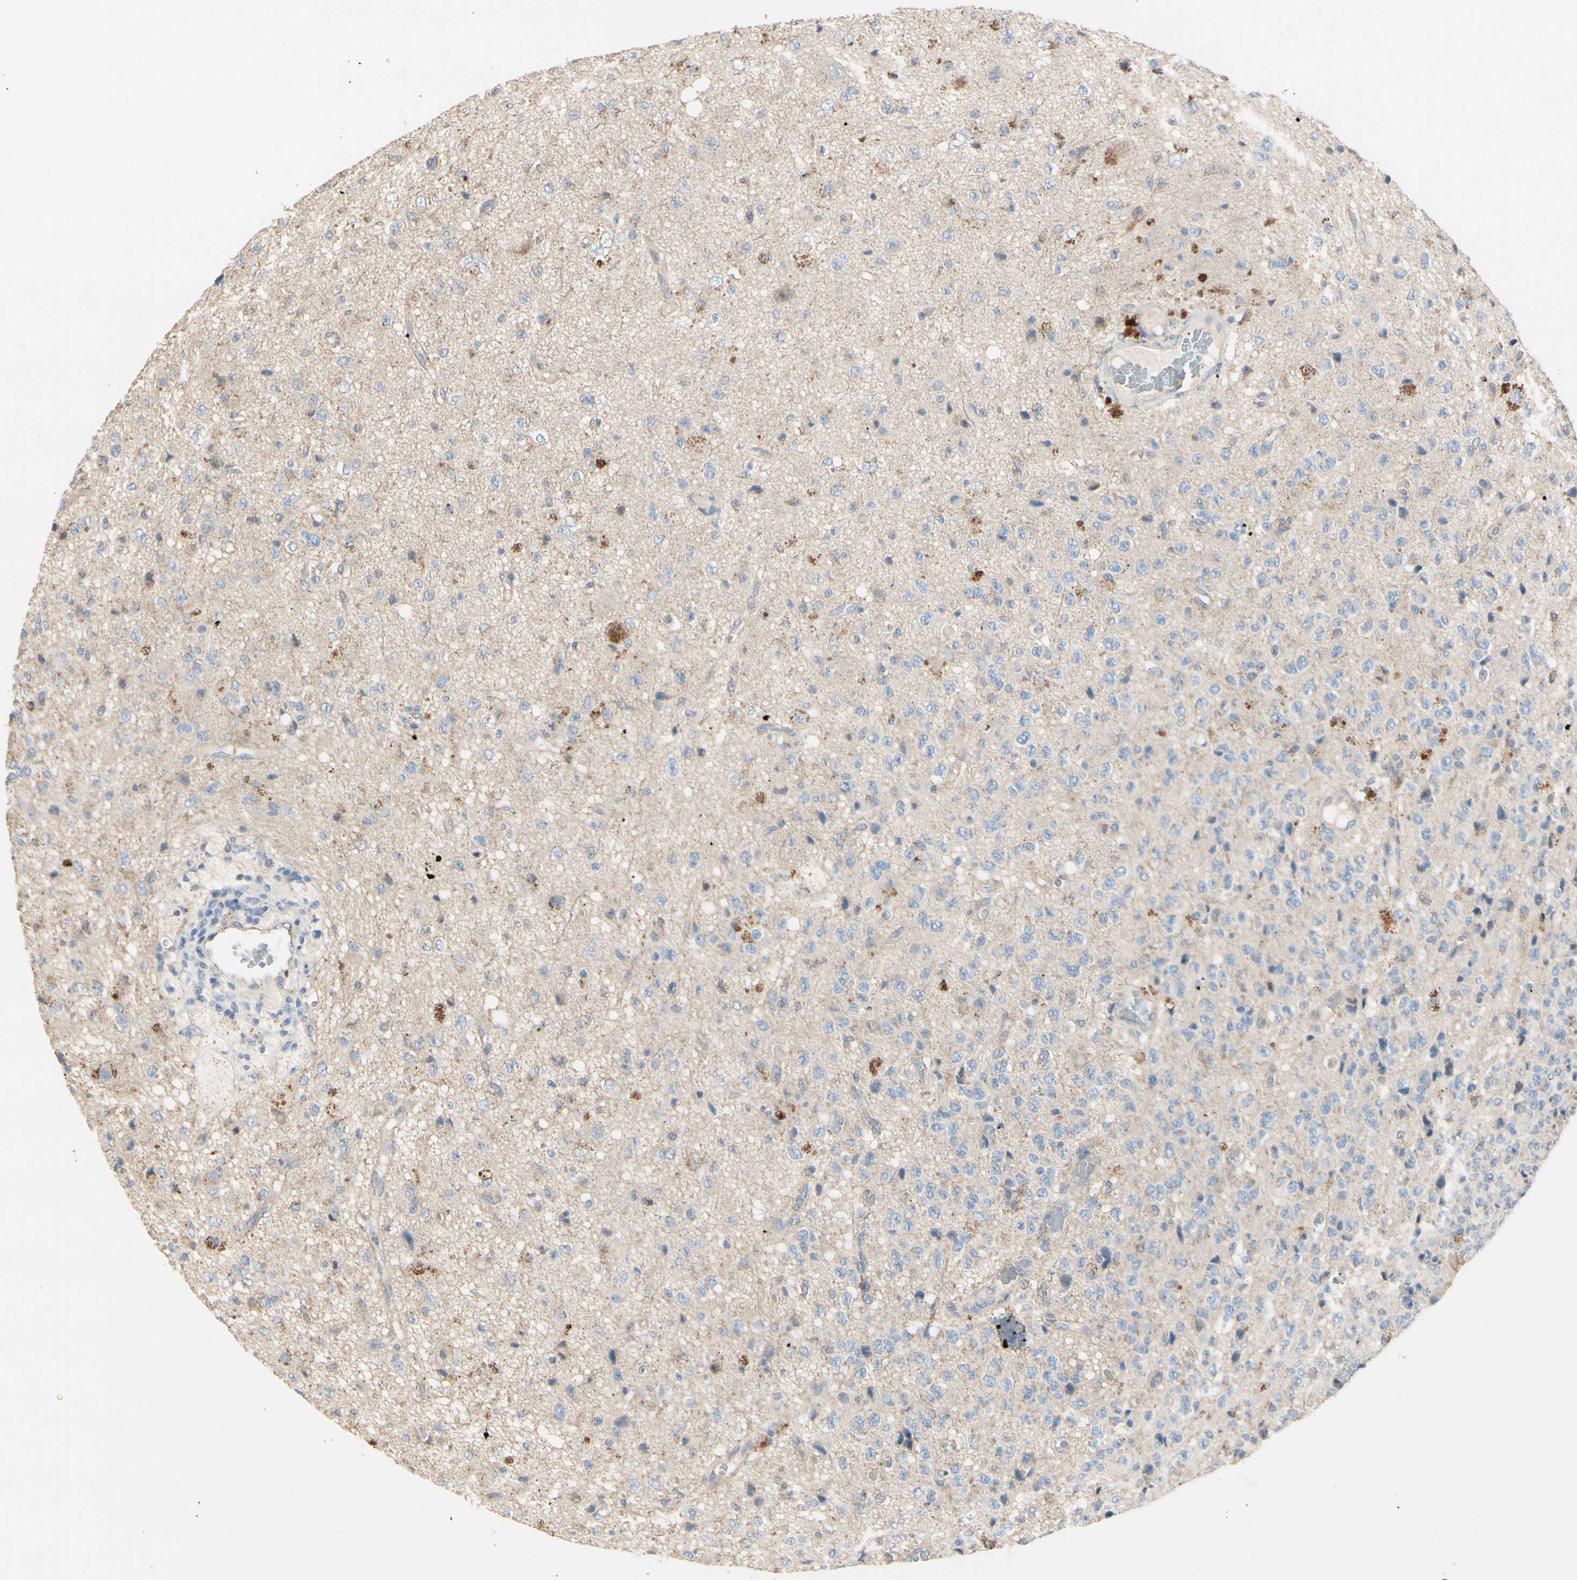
{"staining": {"intensity": "moderate", "quantity": "25%-75%", "location": "cytoplasmic/membranous"}, "tissue": "glioma", "cell_type": "Tumor cells", "image_type": "cancer", "snomed": [{"axis": "morphology", "description": "Glioma, malignant, High grade"}, {"axis": "topography", "description": "pancreas cauda"}], "caption": "Tumor cells display medium levels of moderate cytoplasmic/membranous expression in approximately 25%-75% of cells in human glioma.", "gene": "EPHA3", "patient": {"sex": "male", "age": 60}}